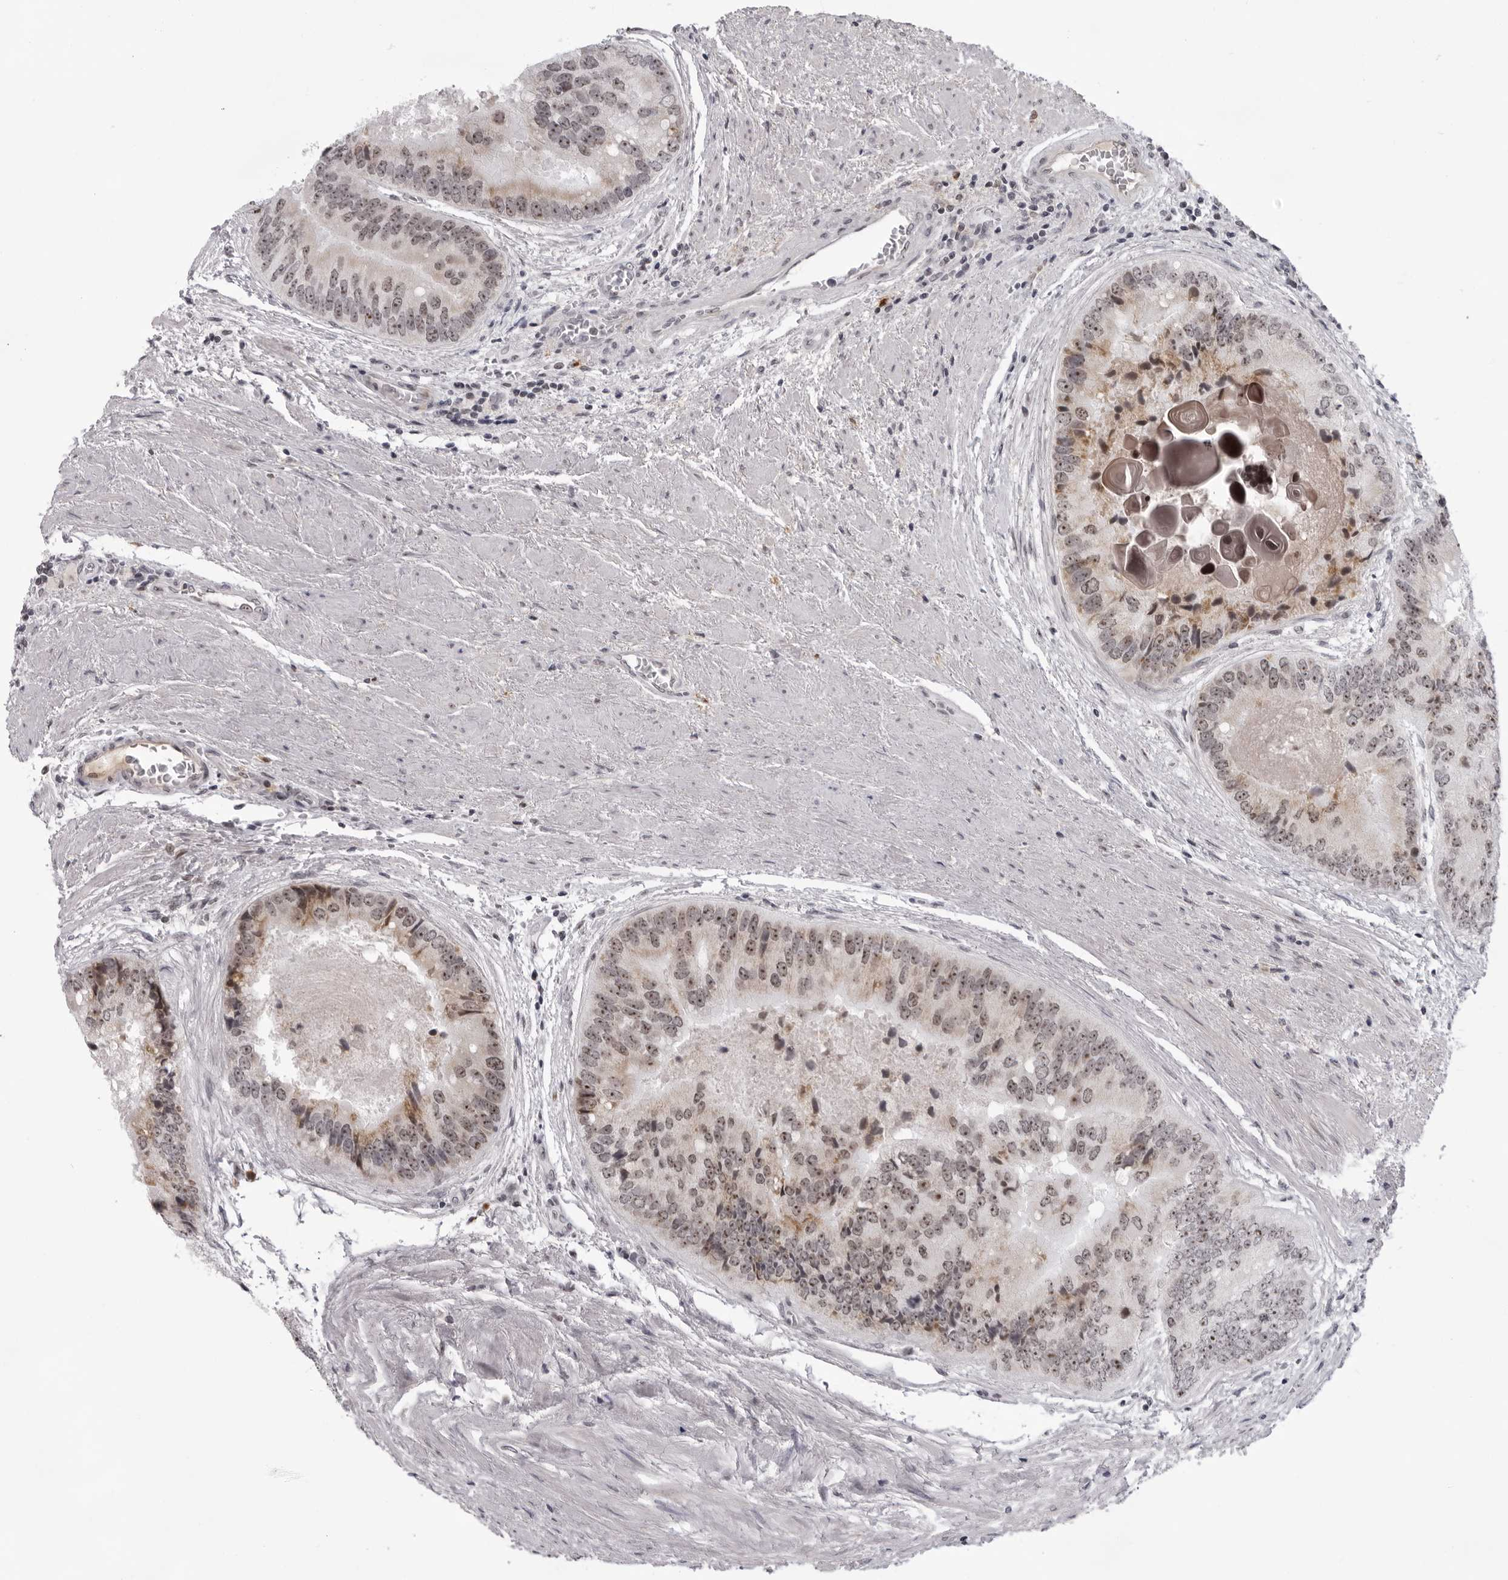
{"staining": {"intensity": "moderate", "quantity": ">75%", "location": "nuclear"}, "tissue": "prostate cancer", "cell_type": "Tumor cells", "image_type": "cancer", "snomed": [{"axis": "morphology", "description": "Adenocarcinoma, High grade"}, {"axis": "topography", "description": "Prostate"}], "caption": "High-grade adenocarcinoma (prostate) stained for a protein demonstrates moderate nuclear positivity in tumor cells. Using DAB (3,3'-diaminobenzidine) (brown) and hematoxylin (blue) stains, captured at high magnification using brightfield microscopy.", "gene": "EXOSC10", "patient": {"sex": "male", "age": 70}}